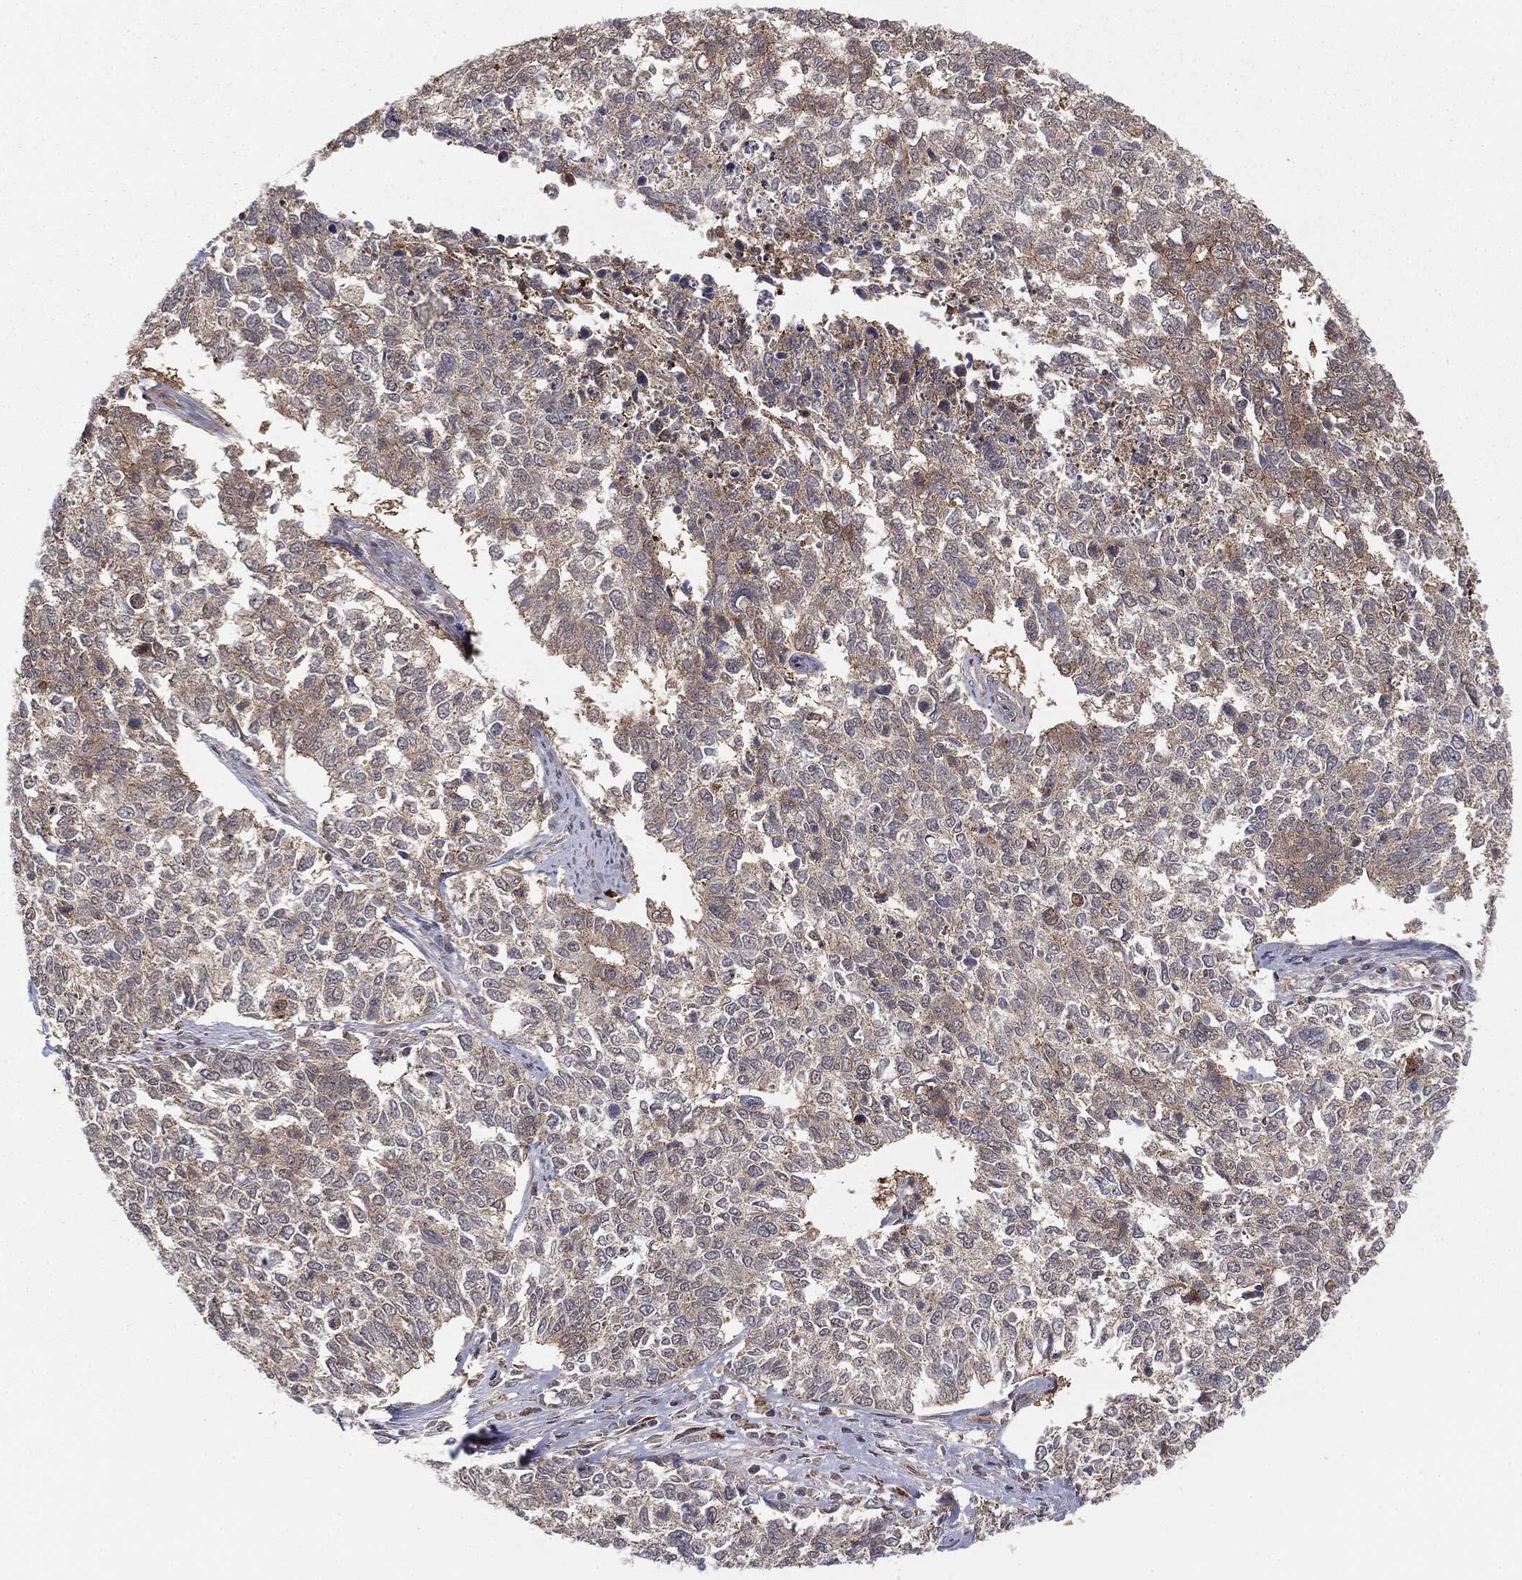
{"staining": {"intensity": "negative", "quantity": "none", "location": "none"}, "tissue": "cervical cancer", "cell_type": "Tumor cells", "image_type": "cancer", "snomed": [{"axis": "morphology", "description": "Adenocarcinoma, NOS"}, {"axis": "topography", "description": "Cervix"}], "caption": "This is an immunohistochemistry photomicrograph of human adenocarcinoma (cervical). There is no staining in tumor cells.", "gene": "PTEN", "patient": {"sex": "female", "age": 63}}